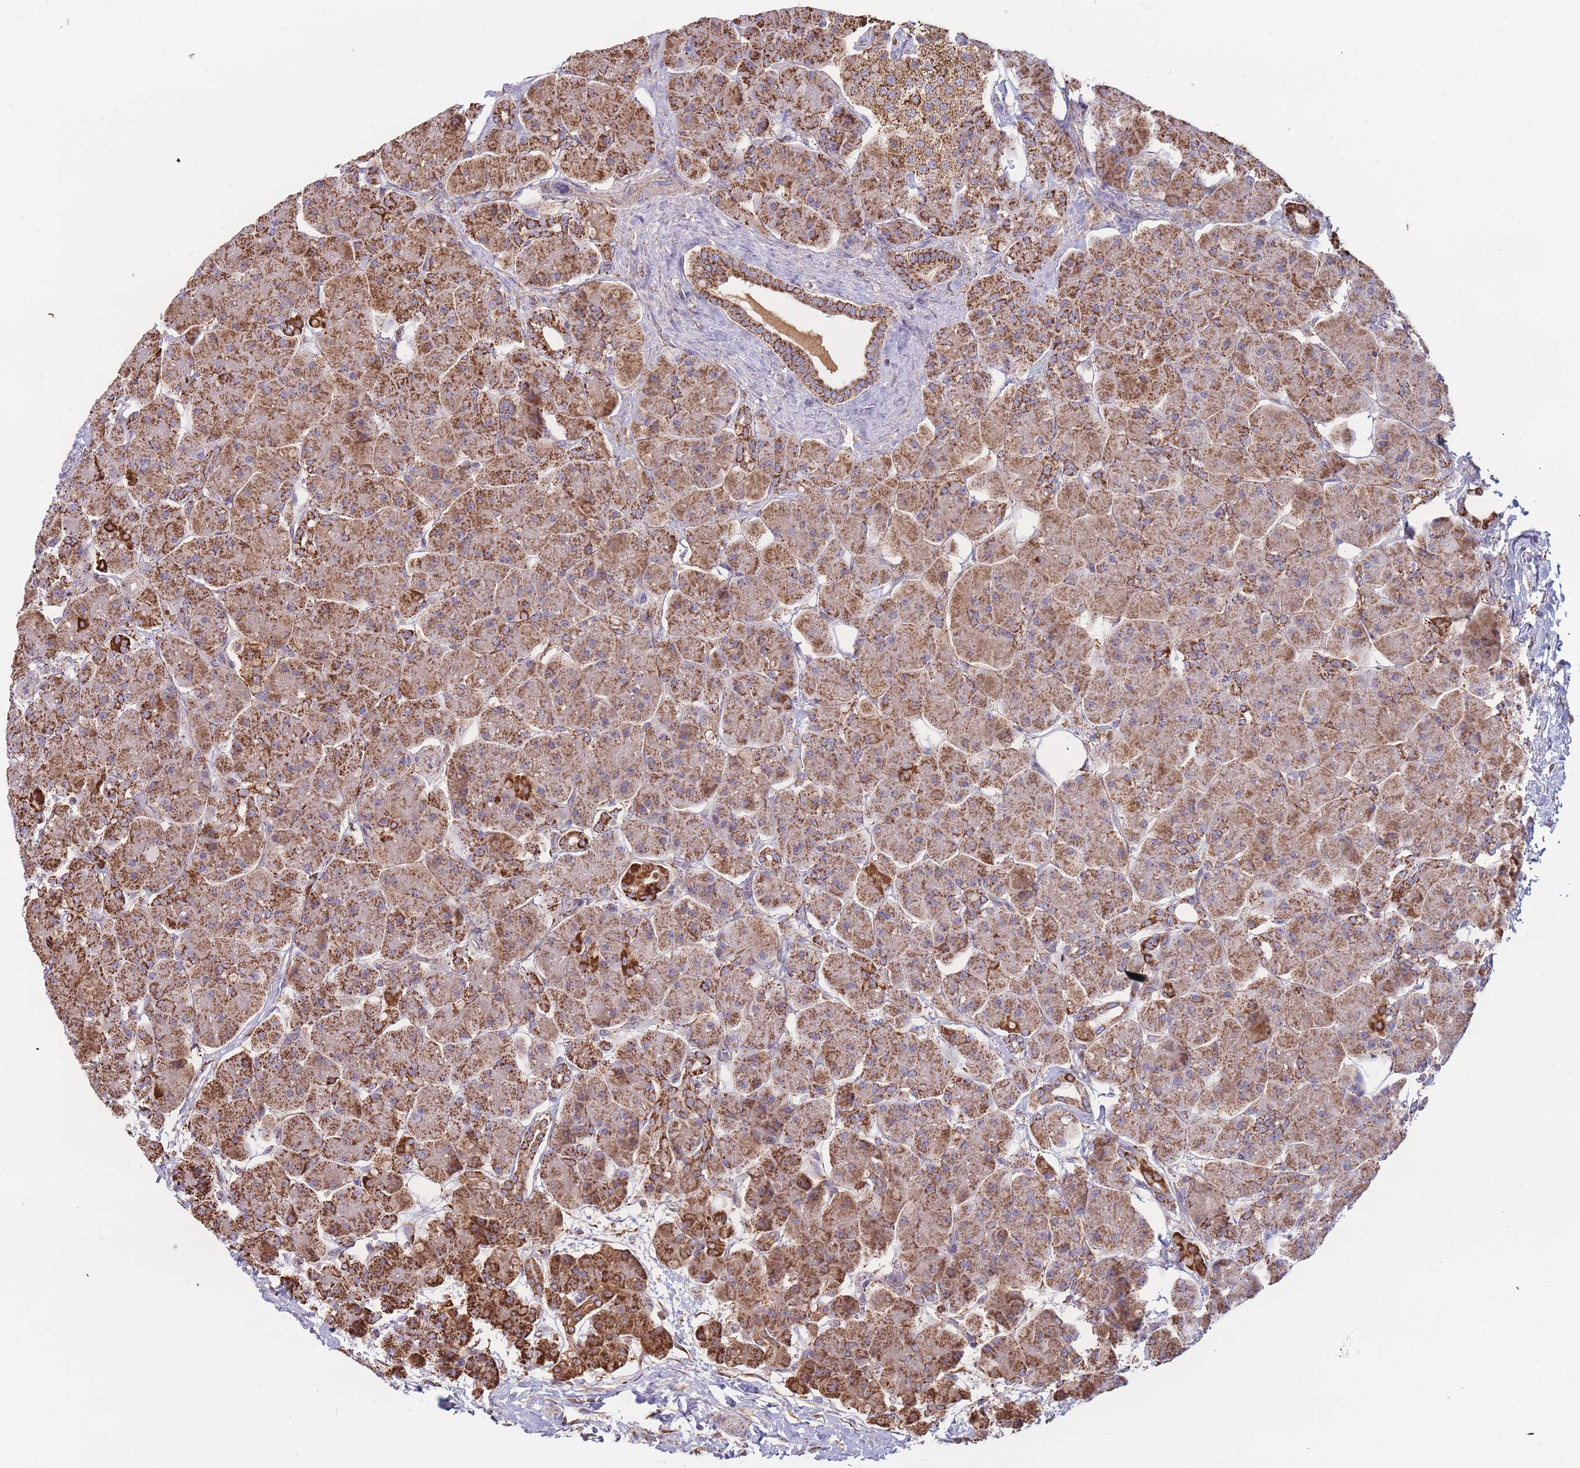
{"staining": {"intensity": "moderate", "quantity": ">75%", "location": "cytoplasmic/membranous"}, "tissue": "pancreas", "cell_type": "Exocrine glandular cells", "image_type": "normal", "snomed": [{"axis": "morphology", "description": "Normal tissue, NOS"}, {"axis": "topography", "description": "Pancreas"}], "caption": "High-power microscopy captured an immunohistochemistry (IHC) photomicrograph of normal pancreas, revealing moderate cytoplasmic/membranous staining in about >75% of exocrine glandular cells.", "gene": "MRPL17", "patient": {"sex": "male", "age": 66}}